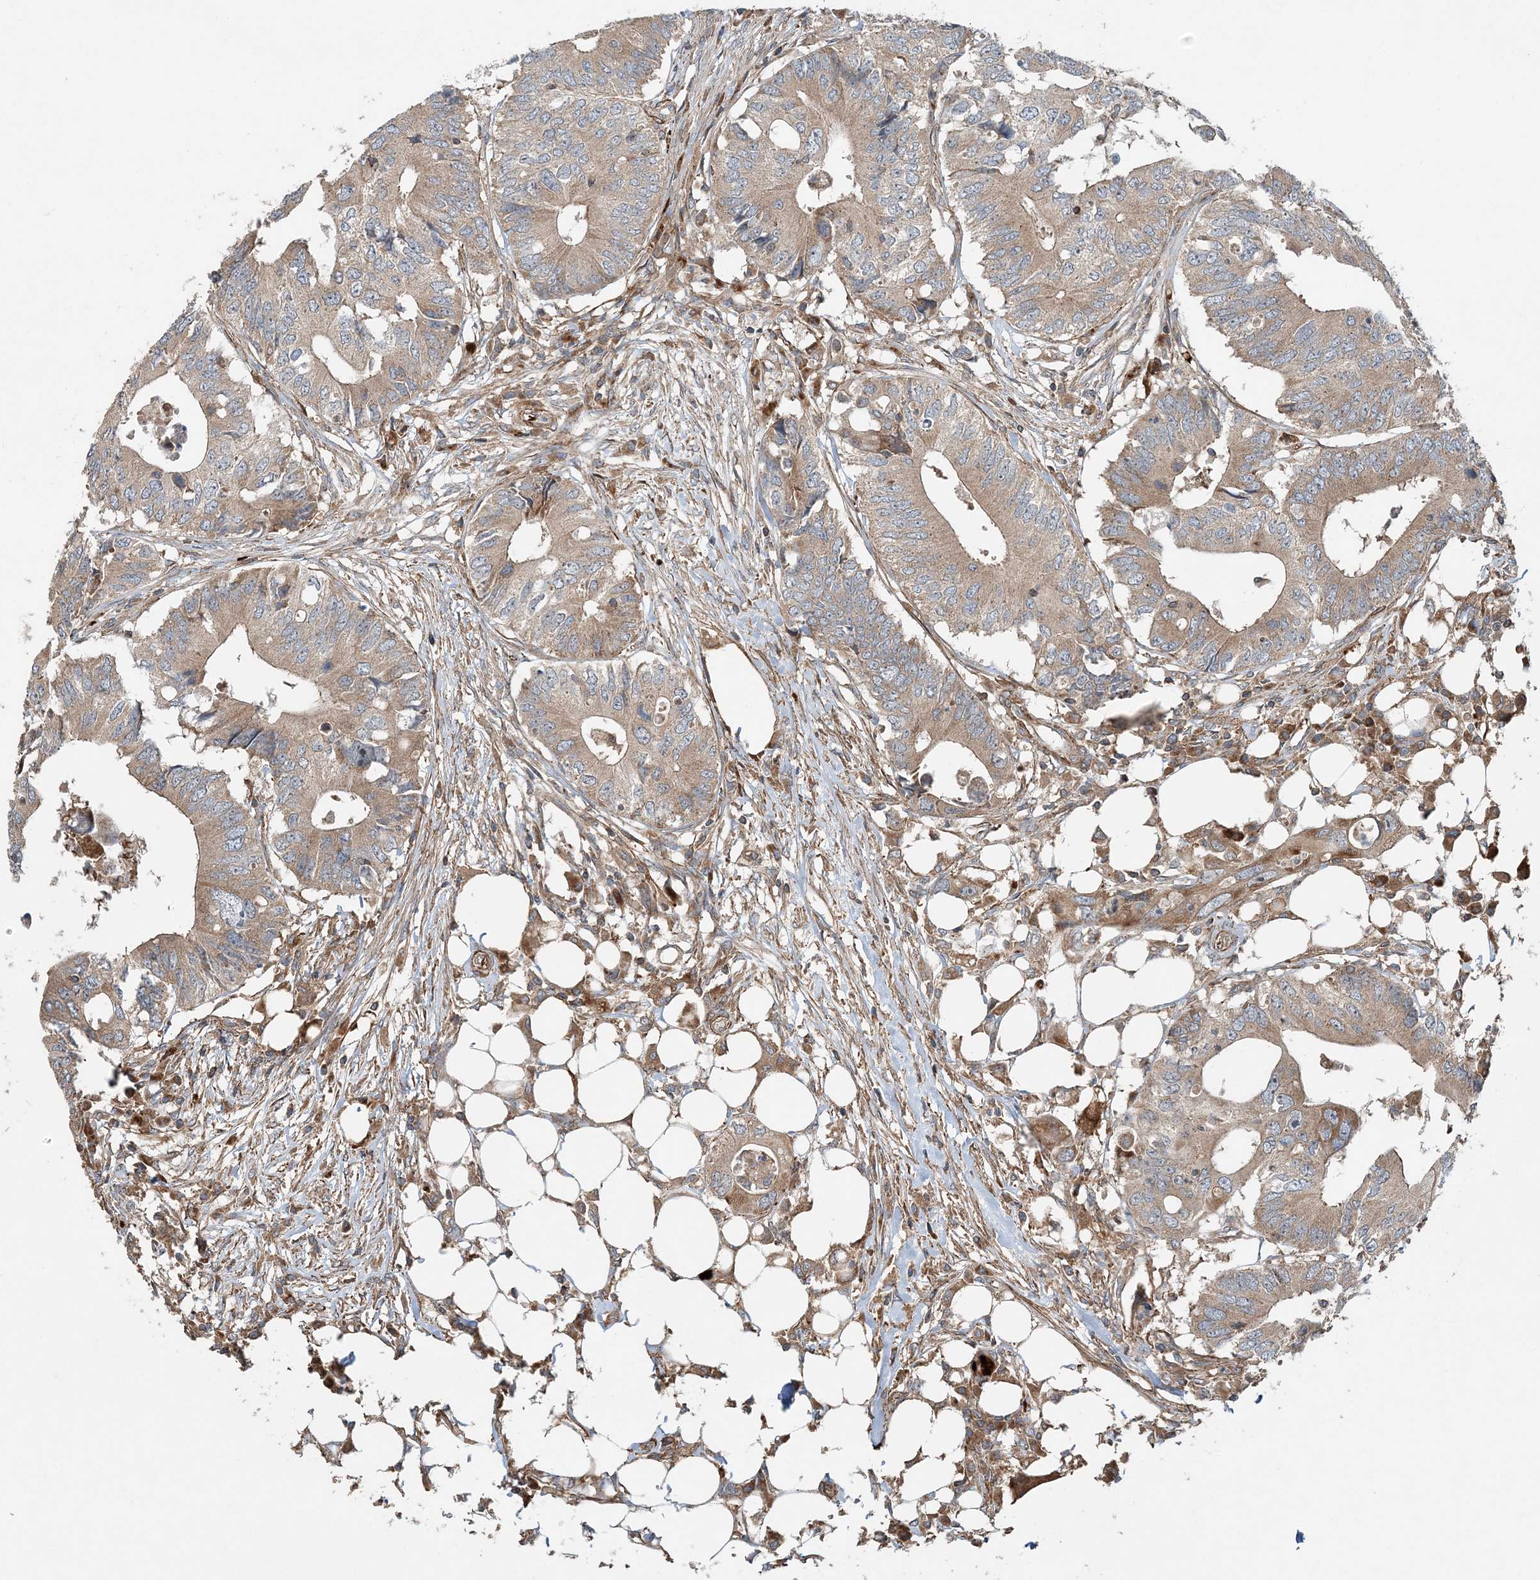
{"staining": {"intensity": "moderate", "quantity": ">75%", "location": "cytoplasmic/membranous"}, "tissue": "colorectal cancer", "cell_type": "Tumor cells", "image_type": "cancer", "snomed": [{"axis": "morphology", "description": "Adenocarcinoma, NOS"}, {"axis": "topography", "description": "Colon"}], "caption": "The image exhibits staining of colorectal cancer, revealing moderate cytoplasmic/membranous protein expression (brown color) within tumor cells. (Brightfield microscopy of DAB IHC at high magnification).", "gene": "TTI1", "patient": {"sex": "male", "age": 71}}